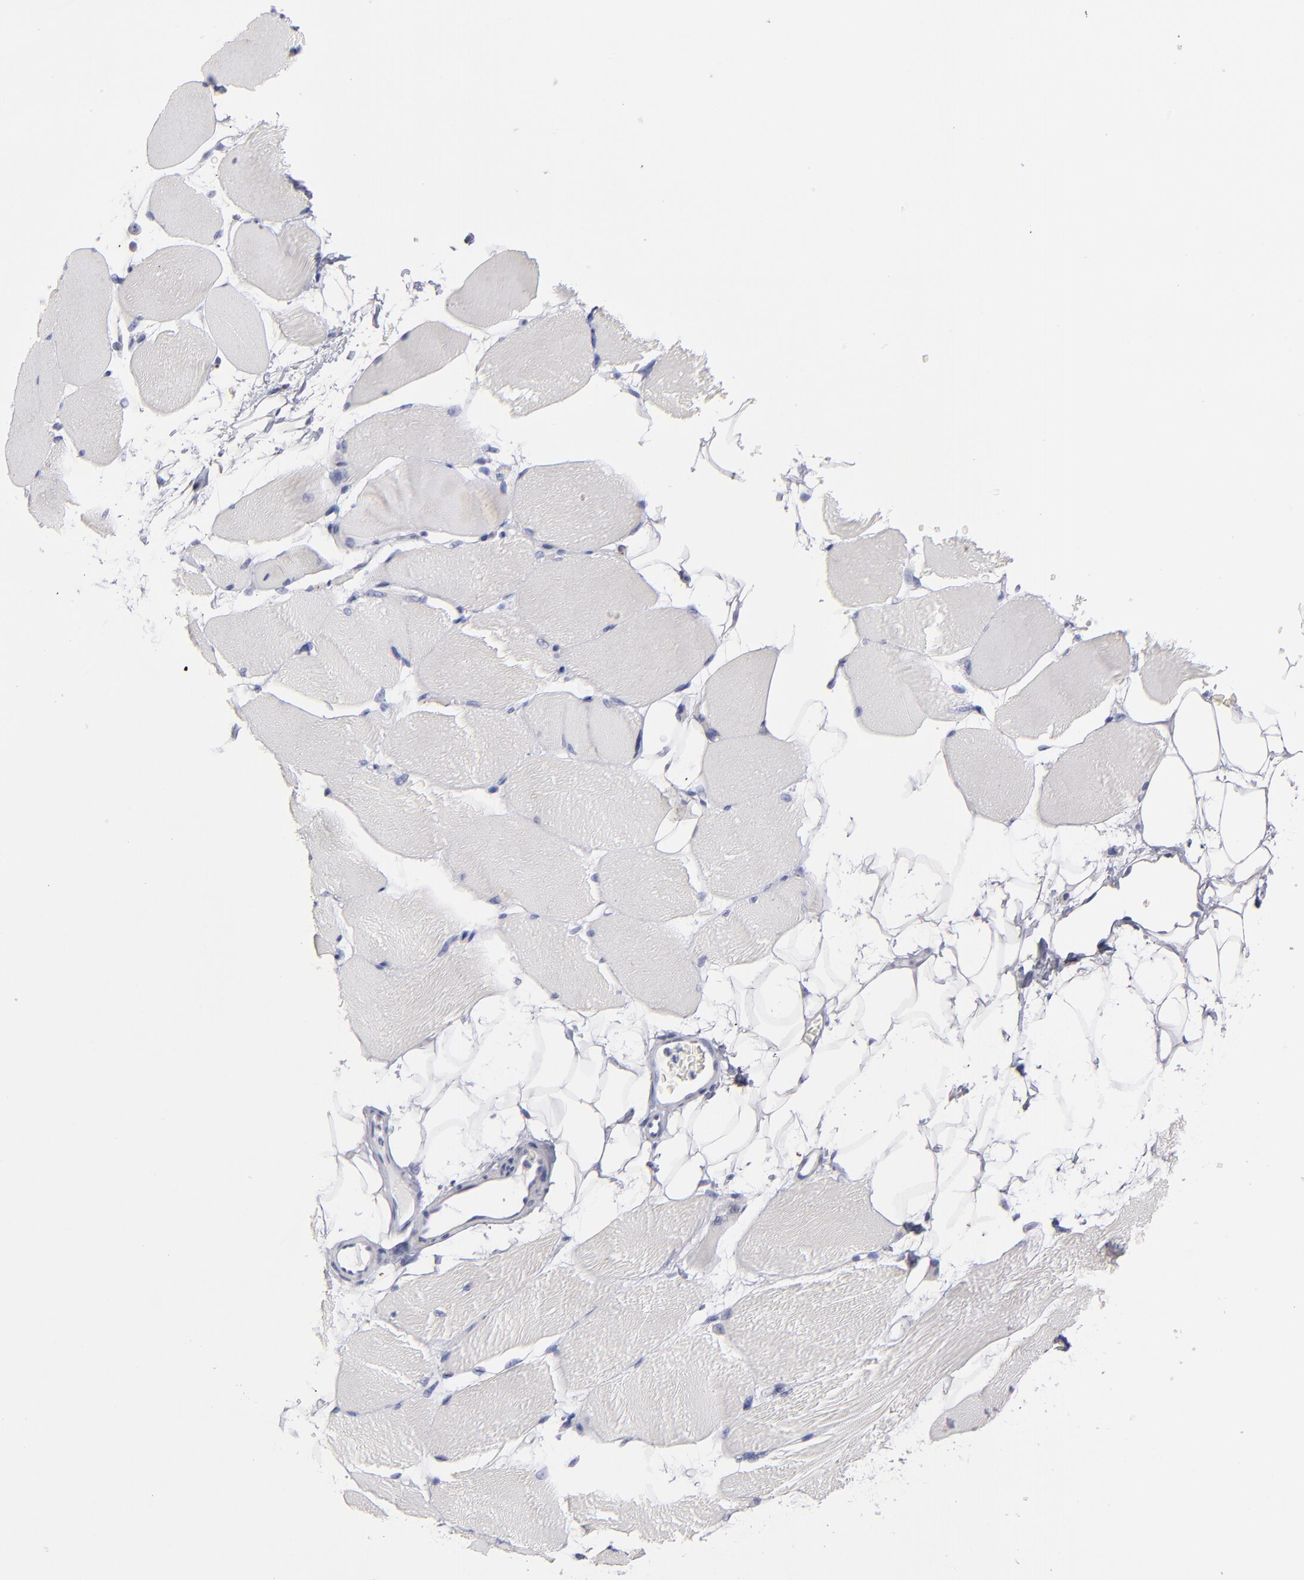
{"staining": {"intensity": "weak", "quantity": "<25%", "location": "cytoplasmic/membranous"}, "tissue": "skeletal muscle", "cell_type": "Myocytes", "image_type": "normal", "snomed": [{"axis": "morphology", "description": "Normal tissue, NOS"}, {"axis": "topography", "description": "Skeletal muscle"}, {"axis": "topography", "description": "Parathyroid gland"}], "caption": "A high-resolution photomicrograph shows IHC staining of unremarkable skeletal muscle, which shows no significant expression in myocytes.", "gene": "TEX11", "patient": {"sex": "female", "age": 37}}